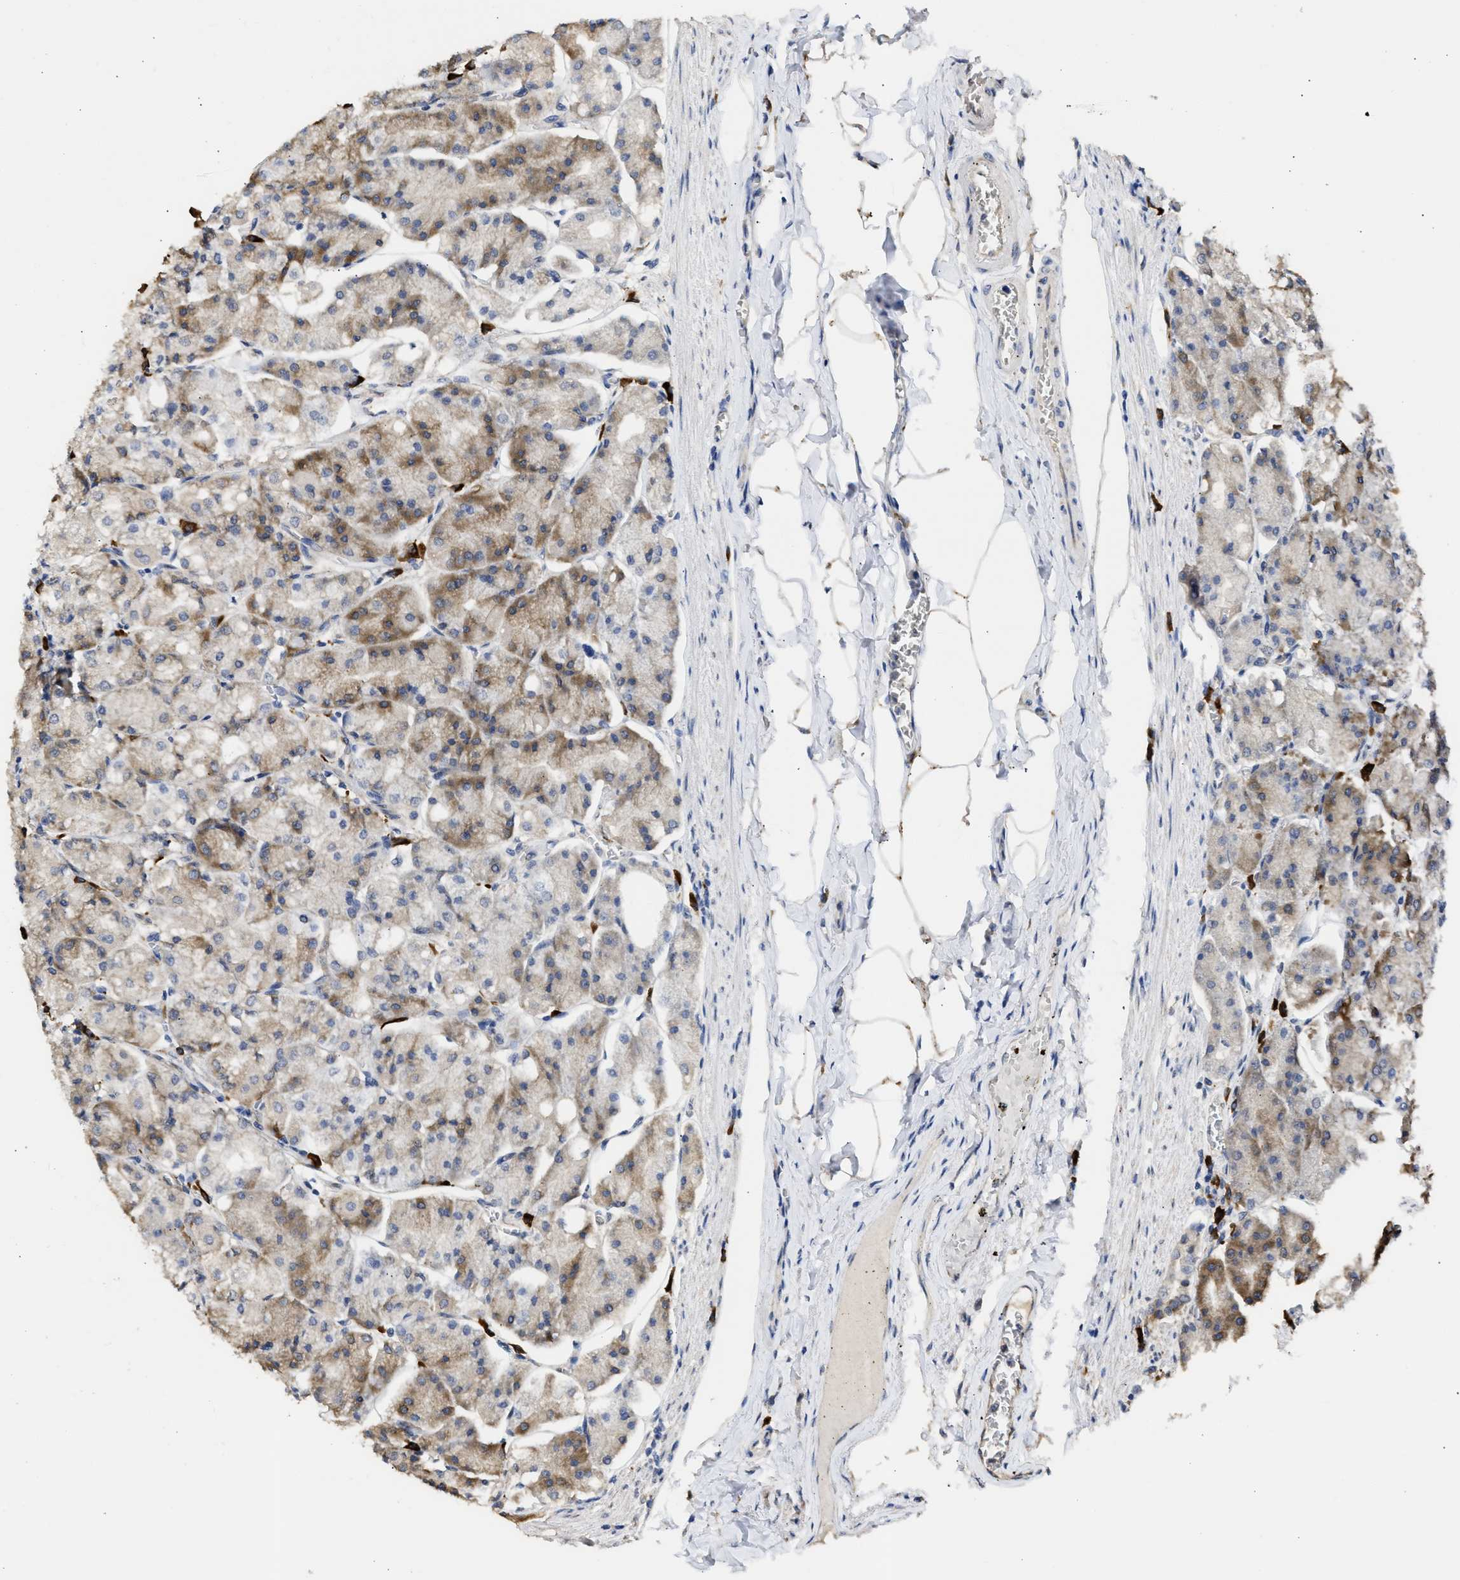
{"staining": {"intensity": "strong", "quantity": "25%-75%", "location": "cytoplasmic/membranous"}, "tissue": "stomach", "cell_type": "Glandular cells", "image_type": "normal", "snomed": [{"axis": "morphology", "description": "Normal tissue, NOS"}, {"axis": "topography", "description": "Stomach, lower"}], "caption": "Strong cytoplasmic/membranous protein expression is appreciated in approximately 25%-75% of glandular cells in stomach. (Stains: DAB (3,3'-diaminobenzidine) in brown, nuclei in blue, Microscopy: brightfield microscopy at high magnification).", "gene": "DNAJC1", "patient": {"sex": "male", "age": 71}}